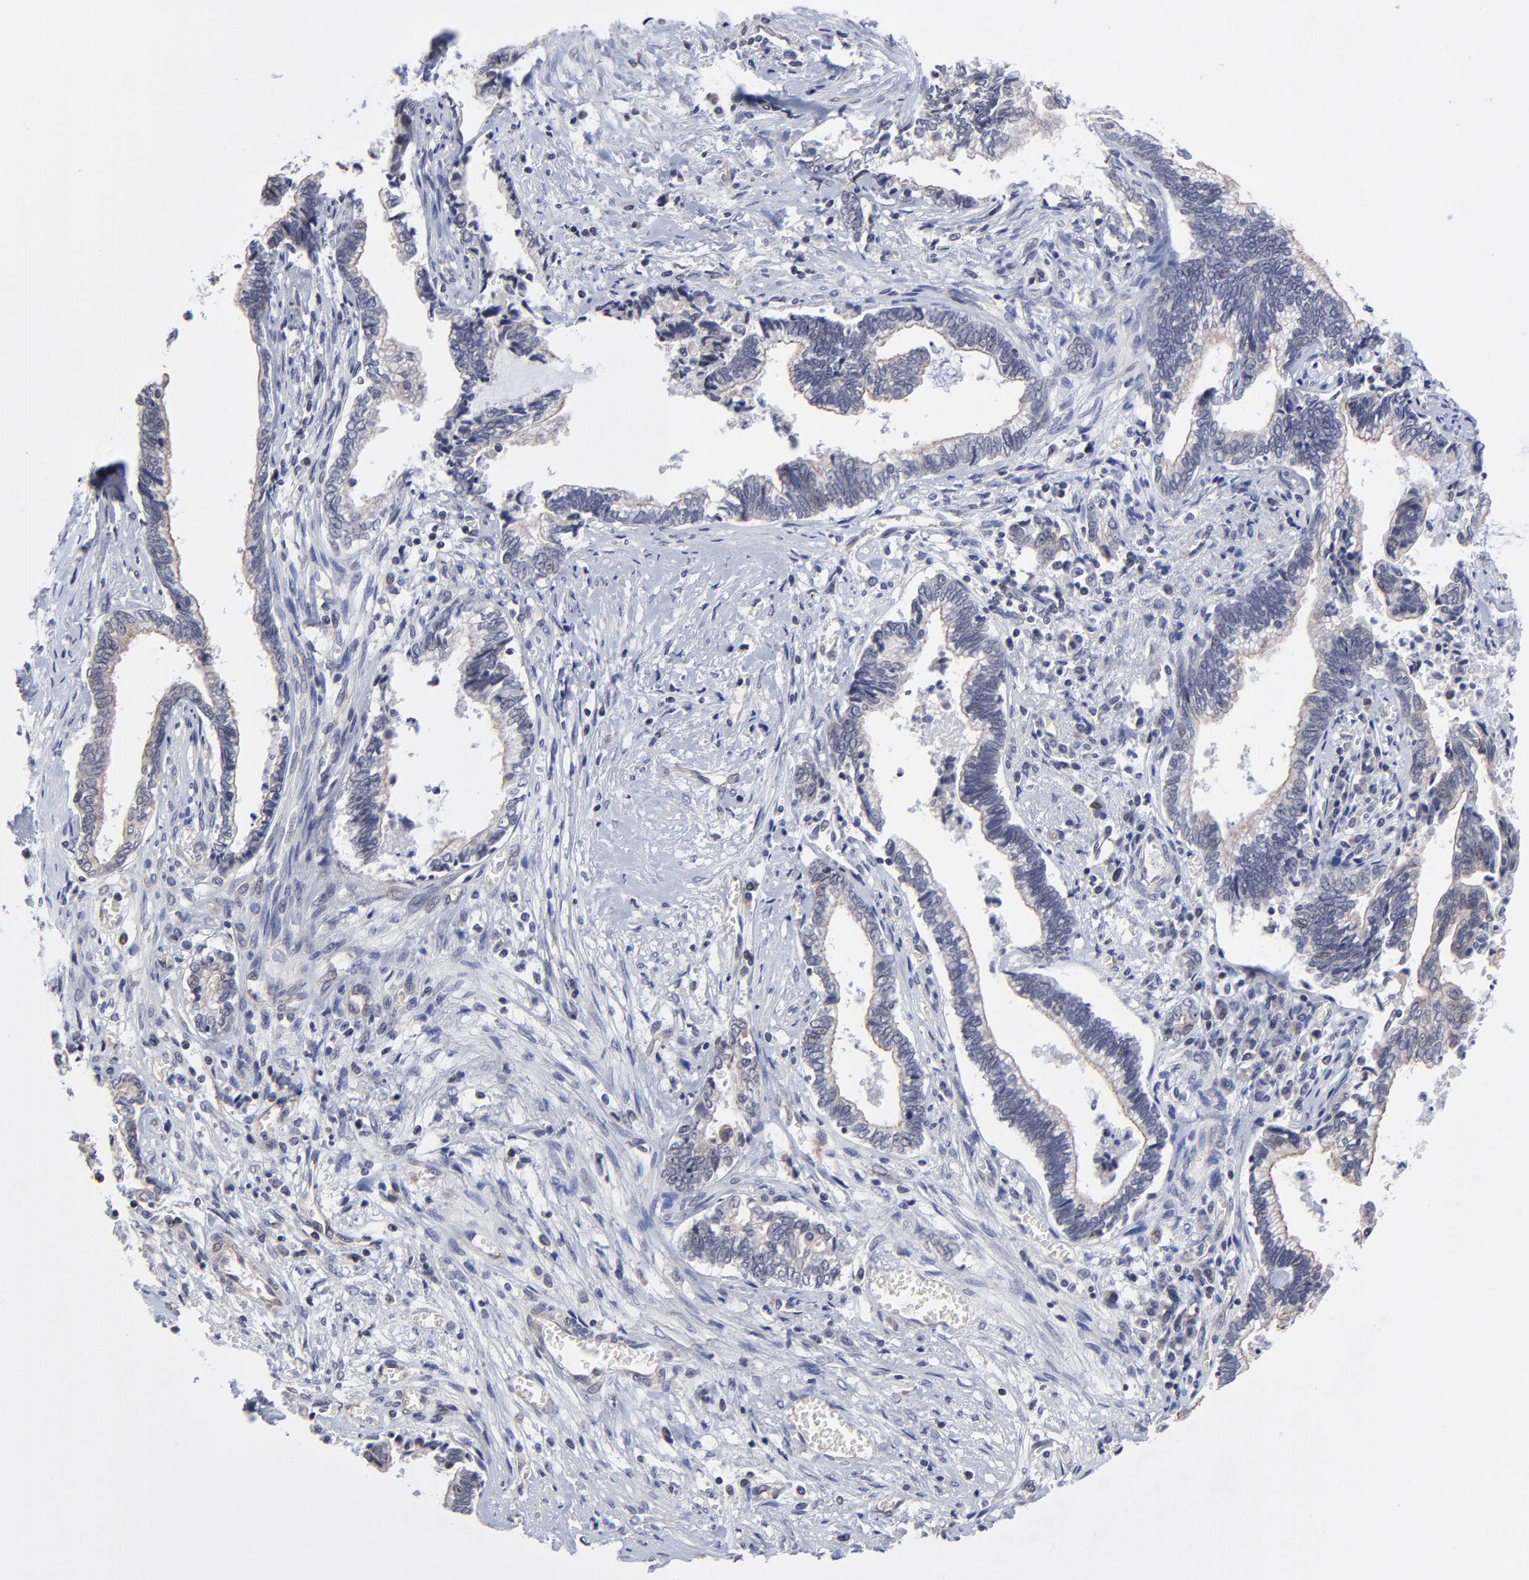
{"staining": {"intensity": "weak", "quantity": ">75%", "location": "cytoplasmic/membranous"}, "tissue": "liver cancer", "cell_type": "Tumor cells", "image_type": "cancer", "snomed": [{"axis": "morphology", "description": "Cholangiocarcinoma"}, {"axis": "topography", "description": "Liver"}], "caption": "The image displays staining of cholangiocarcinoma (liver), revealing weak cytoplasmic/membranous protein staining (brown color) within tumor cells.", "gene": "FBXO8", "patient": {"sex": "male", "age": 57}}